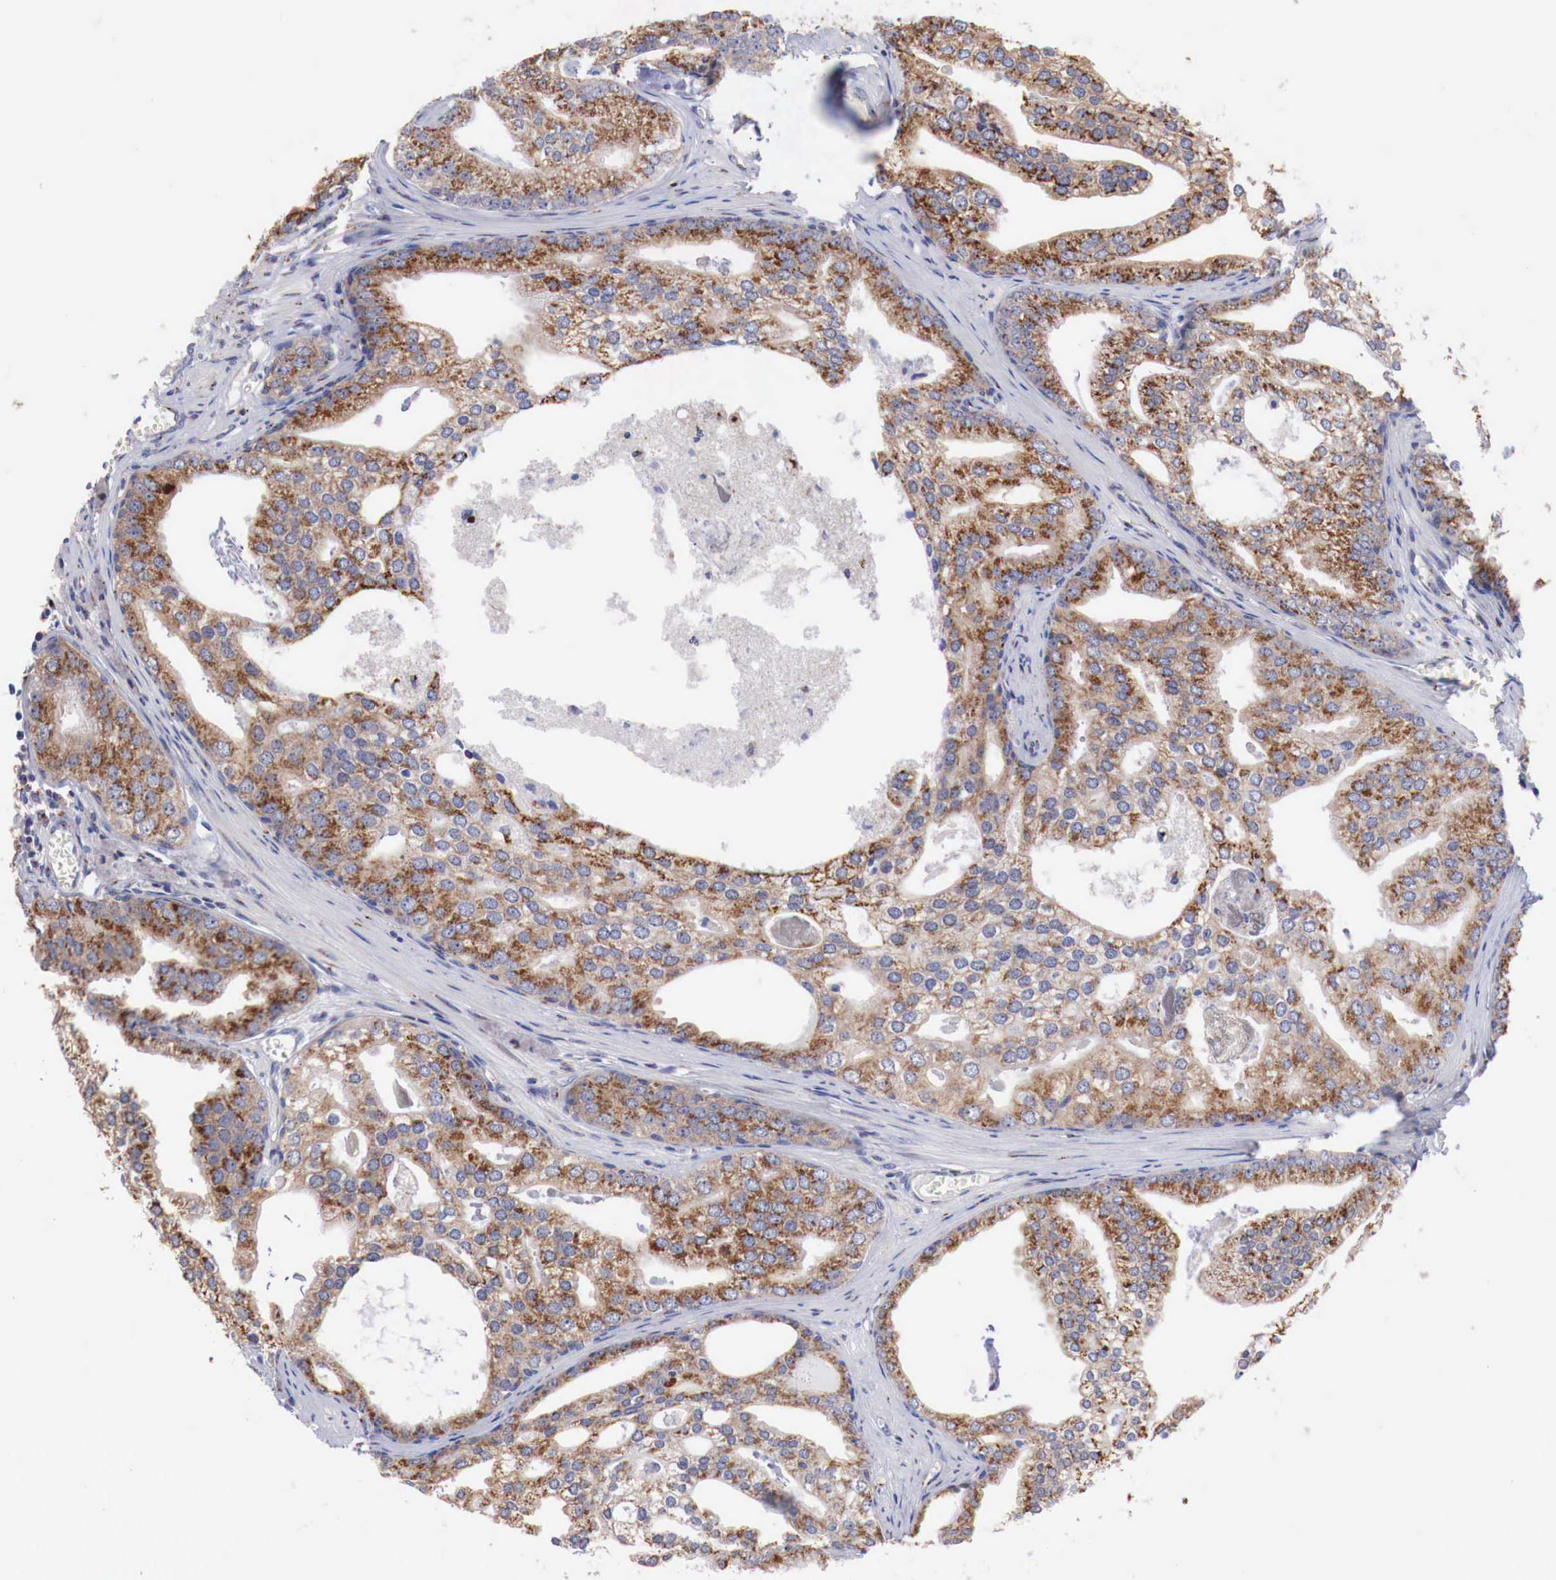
{"staining": {"intensity": "strong", "quantity": ">75%", "location": "cytoplasmic/membranous"}, "tissue": "prostate cancer", "cell_type": "Tumor cells", "image_type": "cancer", "snomed": [{"axis": "morphology", "description": "Adenocarcinoma, High grade"}, {"axis": "topography", "description": "Prostate"}], "caption": "High-power microscopy captured an immunohistochemistry image of prostate adenocarcinoma (high-grade), revealing strong cytoplasmic/membranous staining in about >75% of tumor cells. (DAB (3,3'-diaminobenzidine) = brown stain, brightfield microscopy at high magnification).", "gene": "SYAP1", "patient": {"sex": "male", "age": 56}}